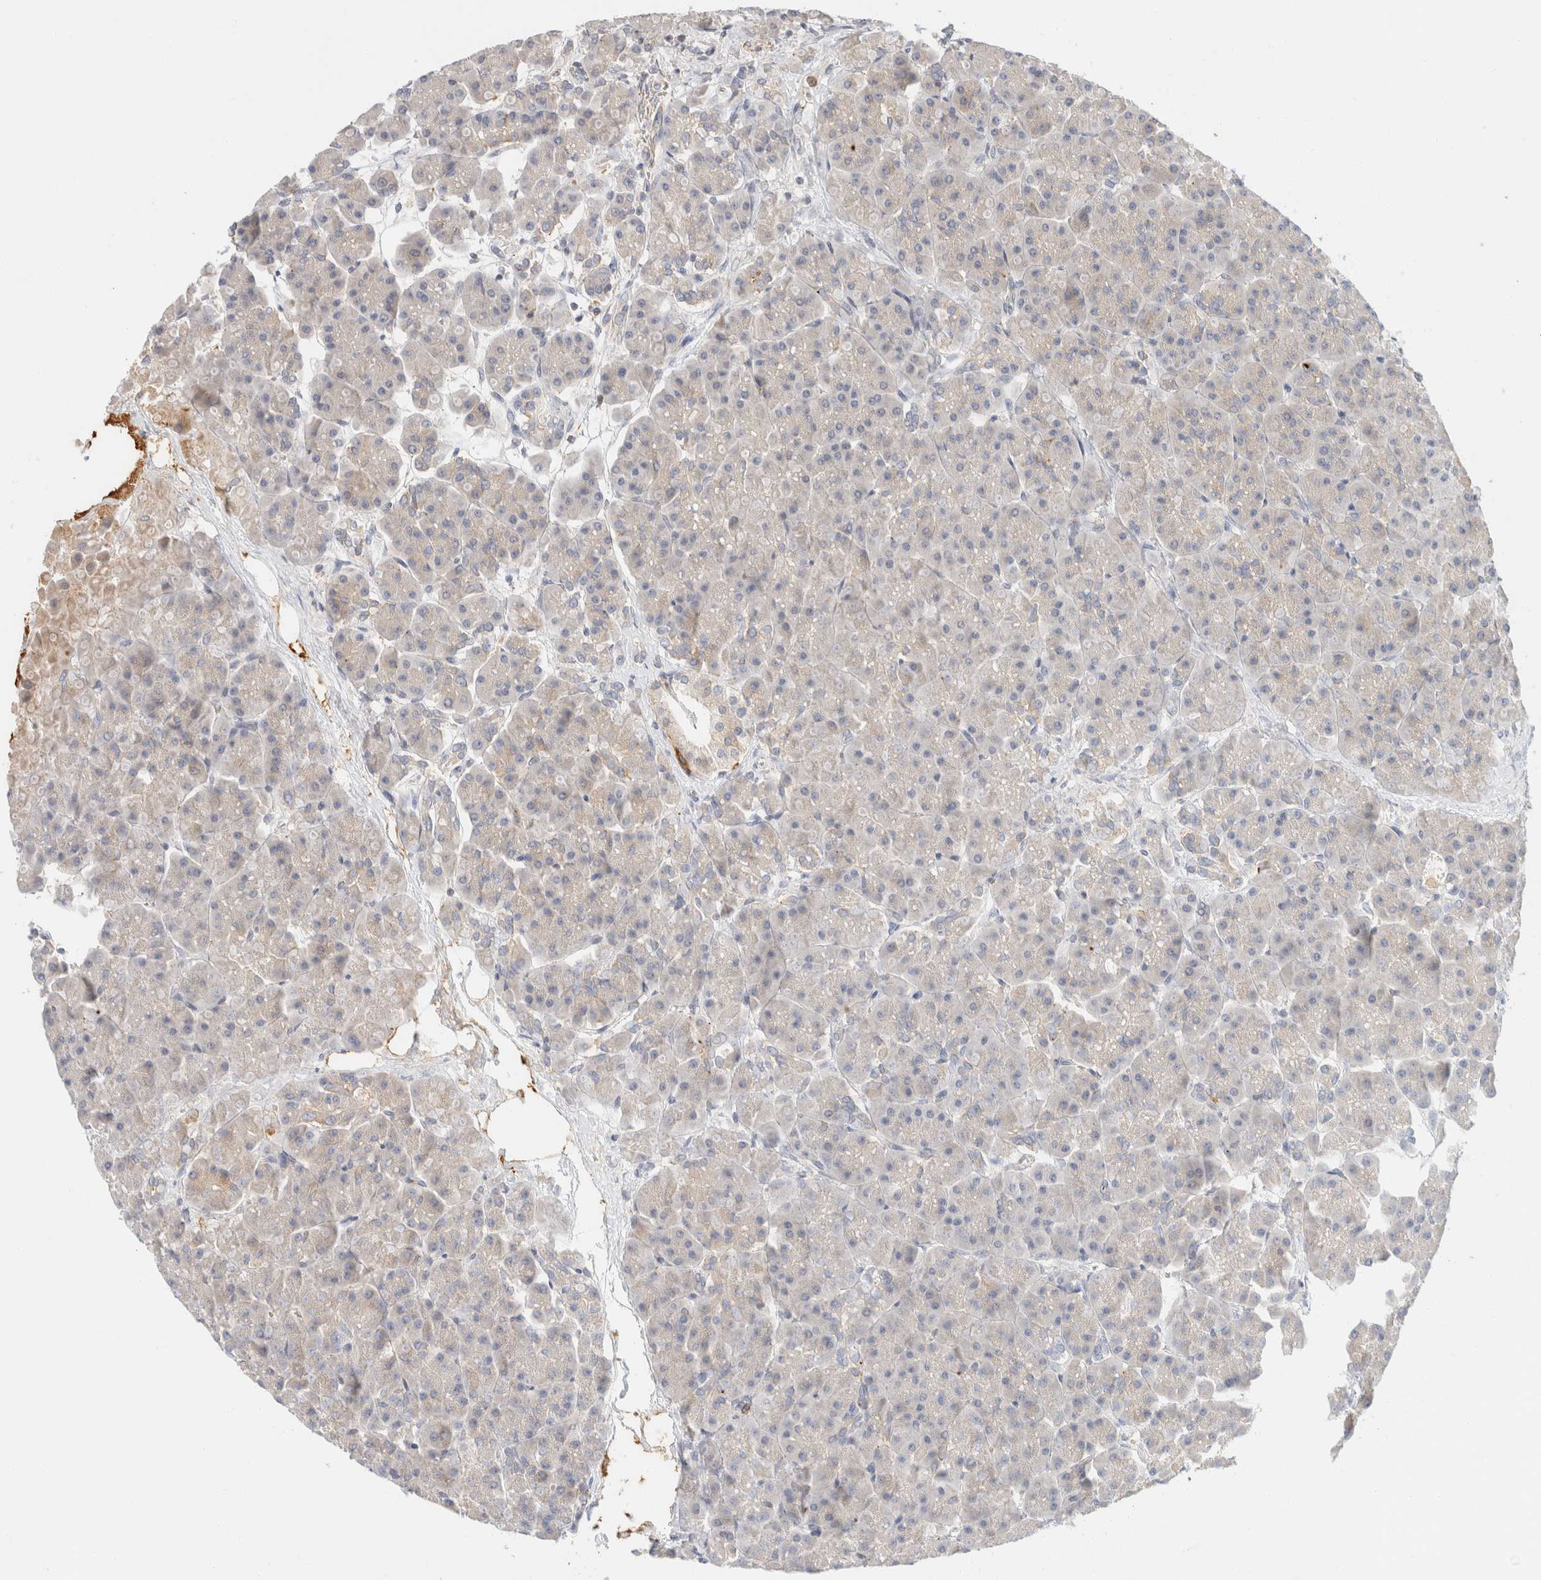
{"staining": {"intensity": "weak", "quantity": "<25%", "location": "cytoplasmic/membranous"}, "tissue": "pancreas", "cell_type": "Exocrine glandular cells", "image_type": "normal", "snomed": [{"axis": "morphology", "description": "Normal tissue, NOS"}, {"axis": "topography", "description": "Pancreas"}], "caption": "The histopathology image reveals no significant positivity in exocrine glandular cells of pancreas.", "gene": "SH3GLB2", "patient": {"sex": "female", "age": 70}}